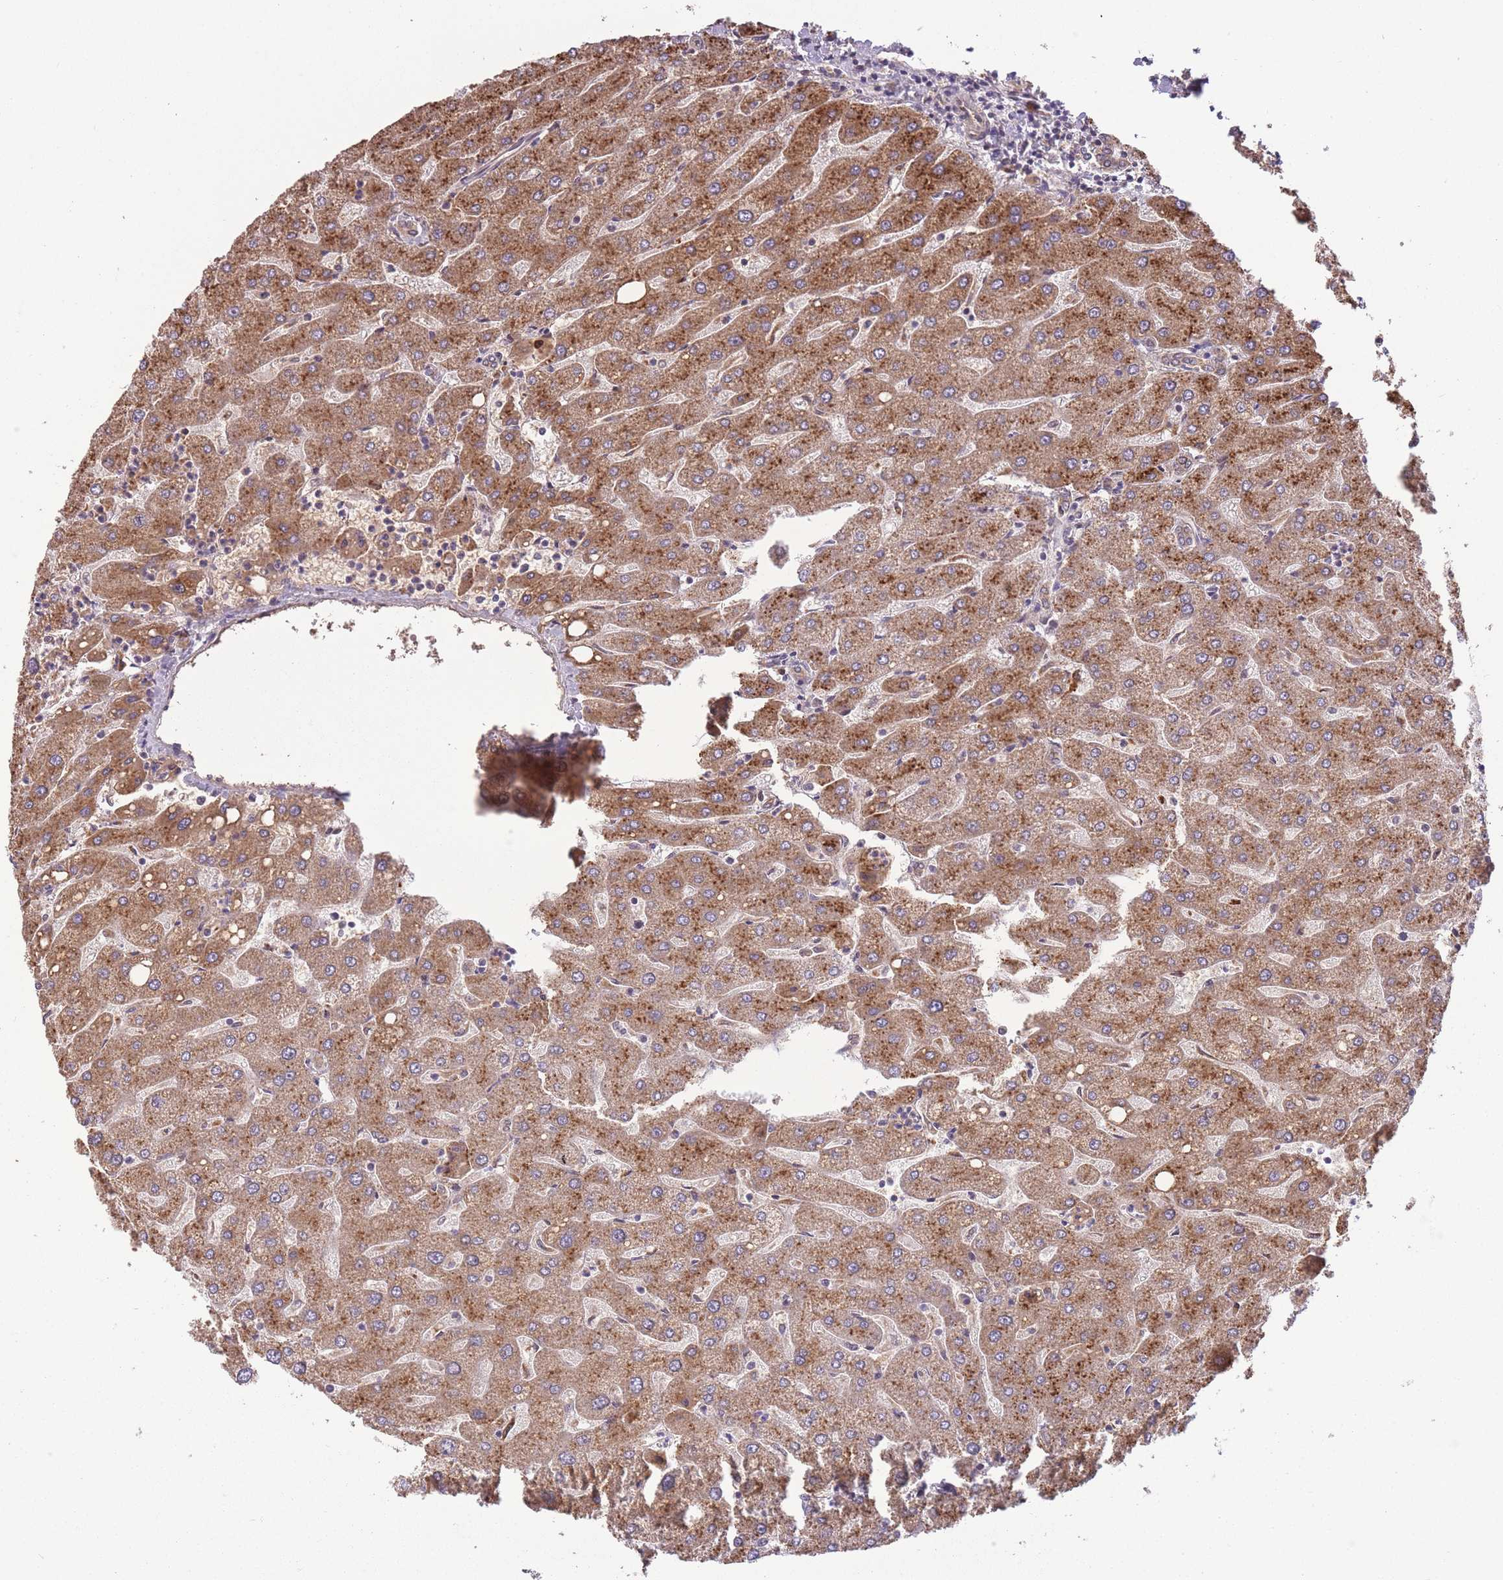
{"staining": {"intensity": "weak", "quantity": ">75%", "location": "cytoplasmic/membranous"}, "tissue": "liver", "cell_type": "Cholangiocytes", "image_type": "normal", "snomed": [{"axis": "morphology", "description": "Normal tissue, NOS"}, {"axis": "topography", "description": "Liver"}], "caption": "Normal liver was stained to show a protein in brown. There is low levels of weak cytoplasmic/membranous staining in about >75% of cholangiocytes.", "gene": "POLR3F", "patient": {"sex": "male", "age": 67}}